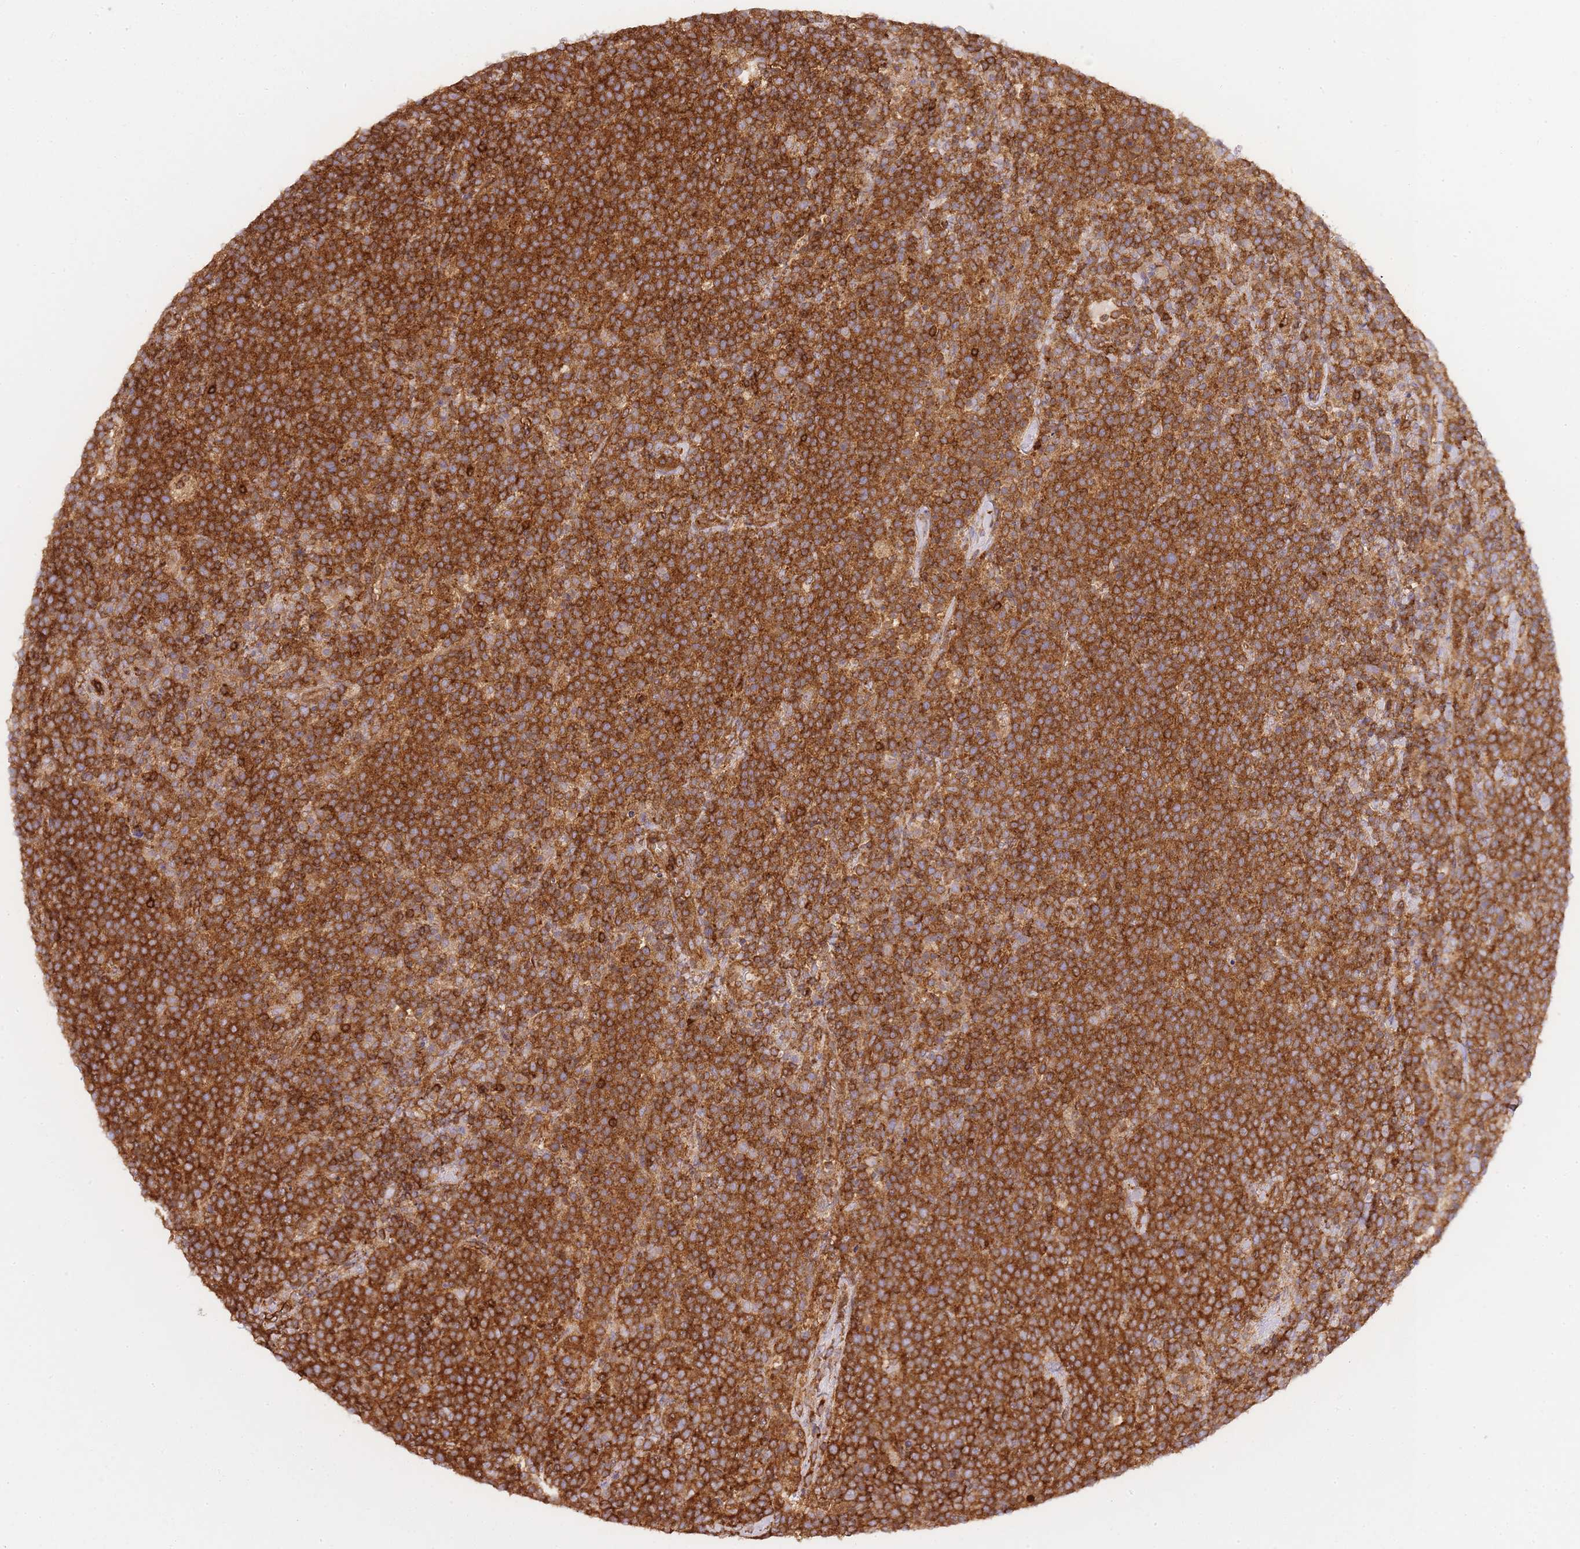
{"staining": {"intensity": "strong", "quantity": ">75%", "location": "cytoplasmic/membranous"}, "tissue": "lymphoma", "cell_type": "Tumor cells", "image_type": "cancer", "snomed": [{"axis": "morphology", "description": "Malignant lymphoma, non-Hodgkin's type, High grade"}, {"axis": "topography", "description": "Lymph node"}], "caption": "Malignant lymphoma, non-Hodgkin's type (high-grade) tissue reveals strong cytoplasmic/membranous expression in about >75% of tumor cells", "gene": "MSN", "patient": {"sex": "male", "age": 61}}